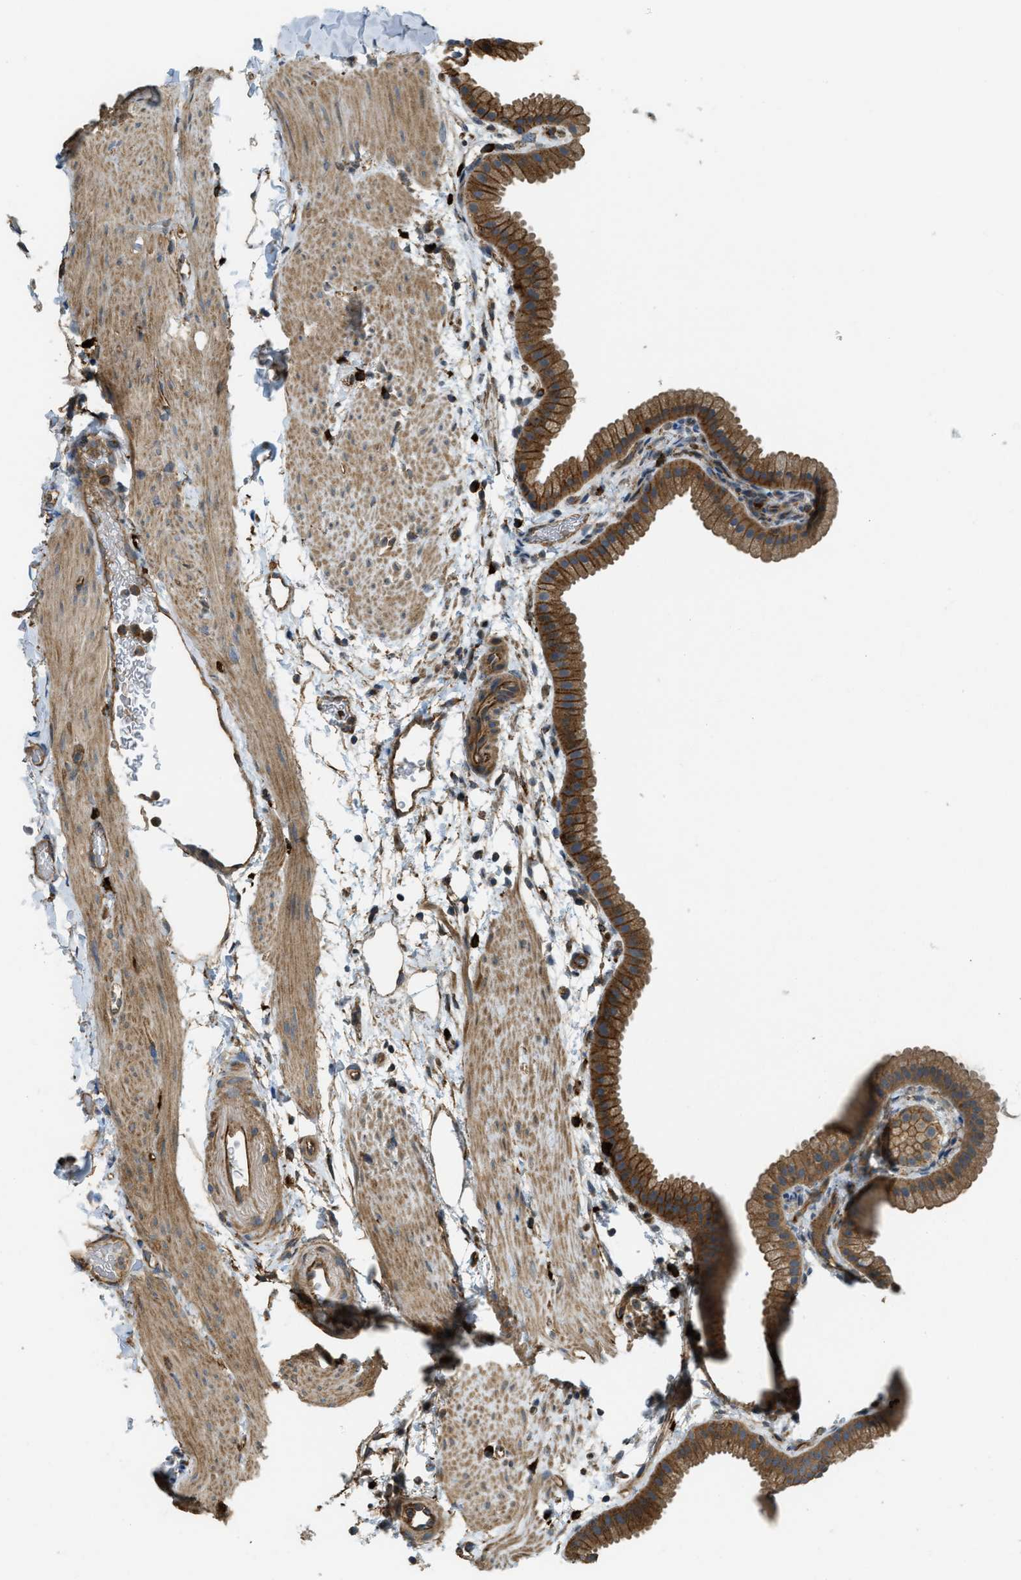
{"staining": {"intensity": "strong", "quantity": ">75%", "location": "cytoplasmic/membranous"}, "tissue": "gallbladder", "cell_type": "Glandular cells", "image_type": "normal", "snomed": [{"axis": "morphology", "description": "Normal tissue, NOS"}, {"axis": "topography", "description": "Gallbladder"}], "caption": "Protein analysis of benign gallbladder shows strong cytoplasmic/membranous positivity in about >75% of glandular cells. (DAB (3,3'-diaminobenzidine) IHC, brown staining for protein, blue staining for nuclei).", "gene": "BAG4", "patient": {"sex": "female", "age": 64}}